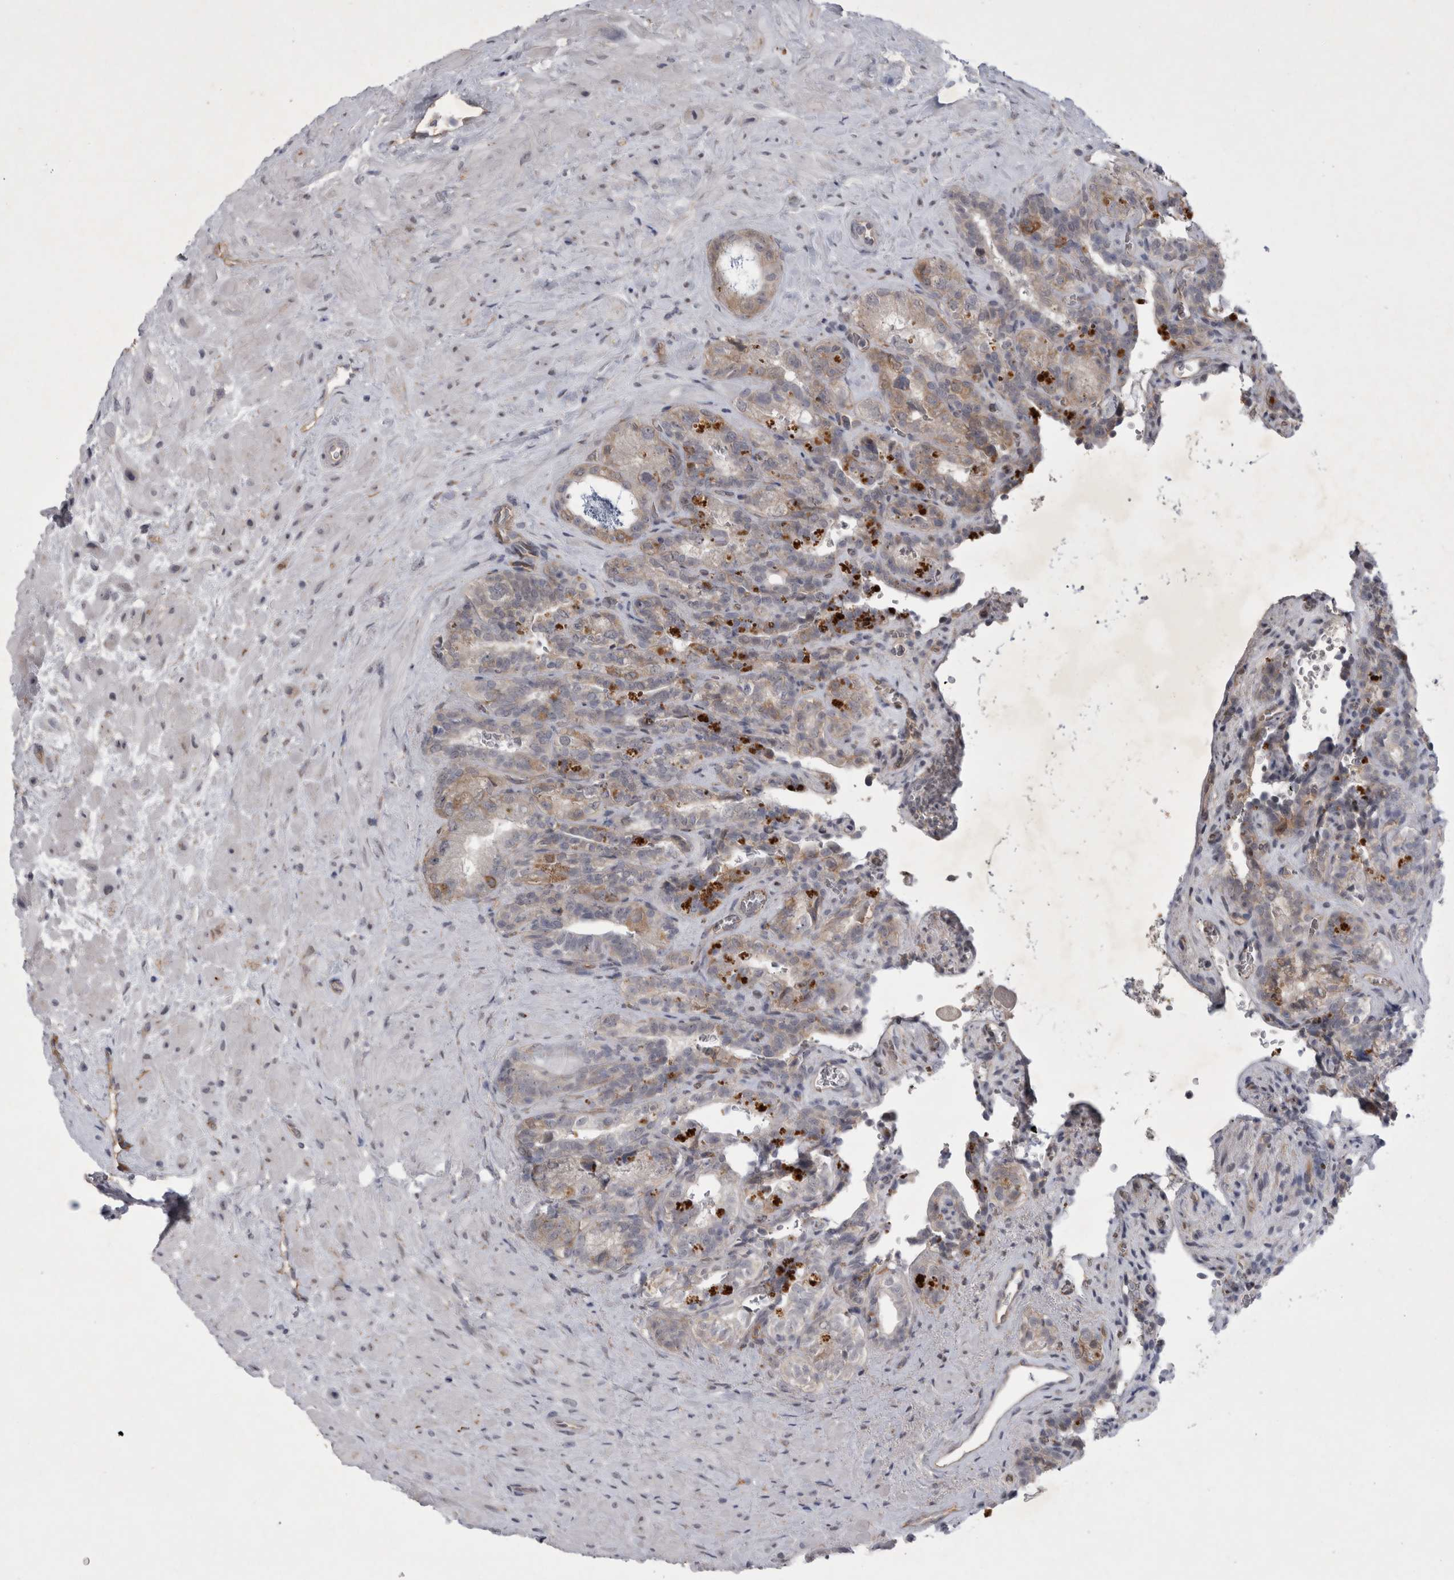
{"staining": {"intensity": "weak", "quantity": ">75%", "location": "cytoplasmic/membranous"}, "tissue": "seminal vesicle", "cell_type": "Glandular cells", "image_type": "normal", "snomed": [{"axis": "morphology", "description": "Normal tissue, NOS"}, {"axis": "topography", "description": "Prostate"}, {"axis": "topography", "description": "Seminal veicle"}], "caption": "Unremarkable seminal vesicle was stained to show a protein in brown. There is low levels of weak cytoplasmic/membranous positivity in approximately >75% of glandular cells. (Stains: DAB in brown, nuclei in blue, Microscopy: brightfield microscopy at high magnification).", "gene": "PARP11", "patient": {"sex": "male", "age": 67}}